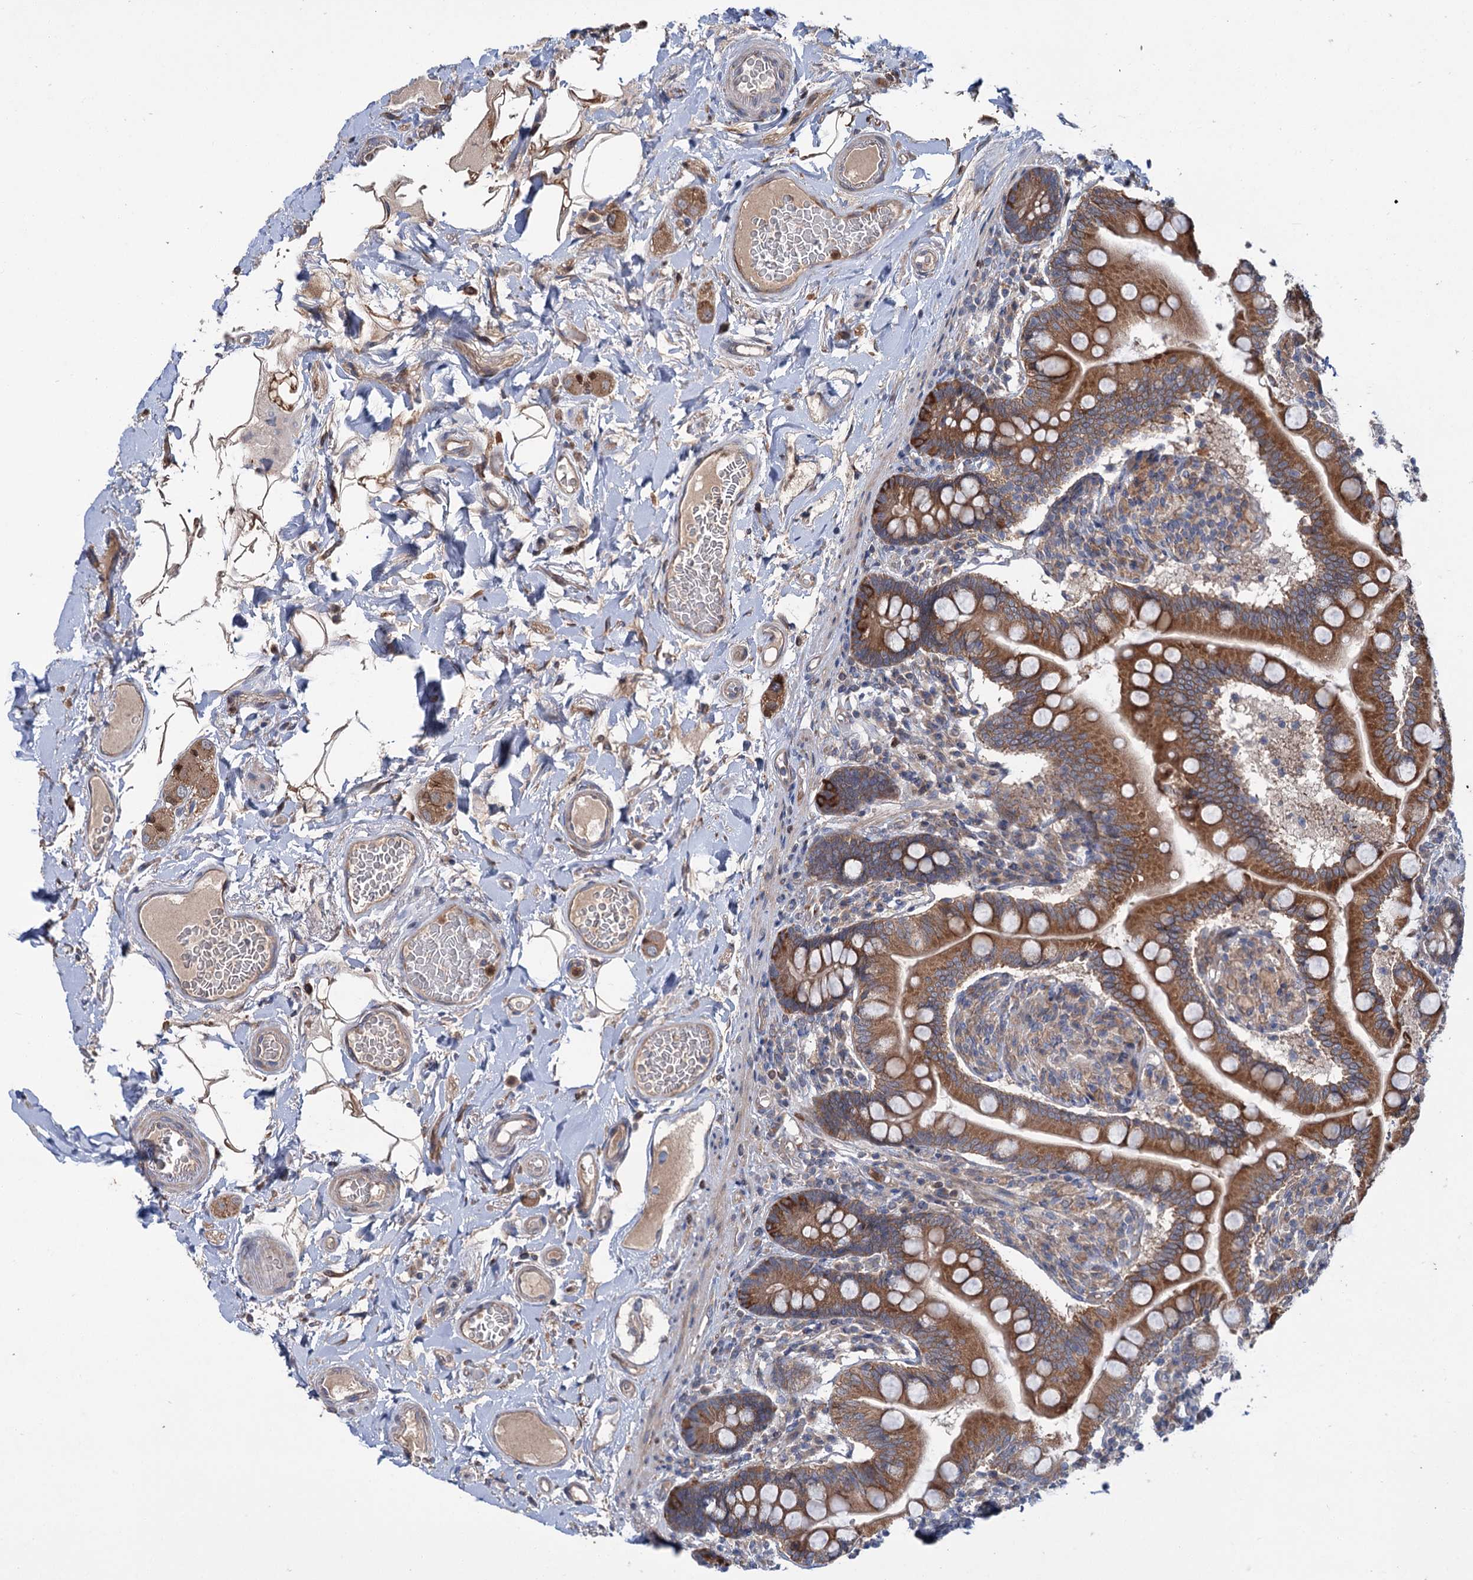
{"staining": {"intensity": "strong", "quantity": ">75%", "location": "cytoplasmic/membranous"}, "tissue": "small intestine", "cell_type": "Glandular cells", "image_type": "normal", "snomed": [{"axis": "morphology", "description": "Normal tissue, NOS"}, {"axis": "topography", "description": "Small intestine"}], "caption": "This micrograph demonstrates benign small intestine stained with immunohistochemistry to label a protein in brown. The cytoplasmic/membranous of glandular cells show strong positivity for the protein. Nuclei are counter-stained blue.", "gene": "PTPN3", "patient": {"sex": "female", "age": 64}}